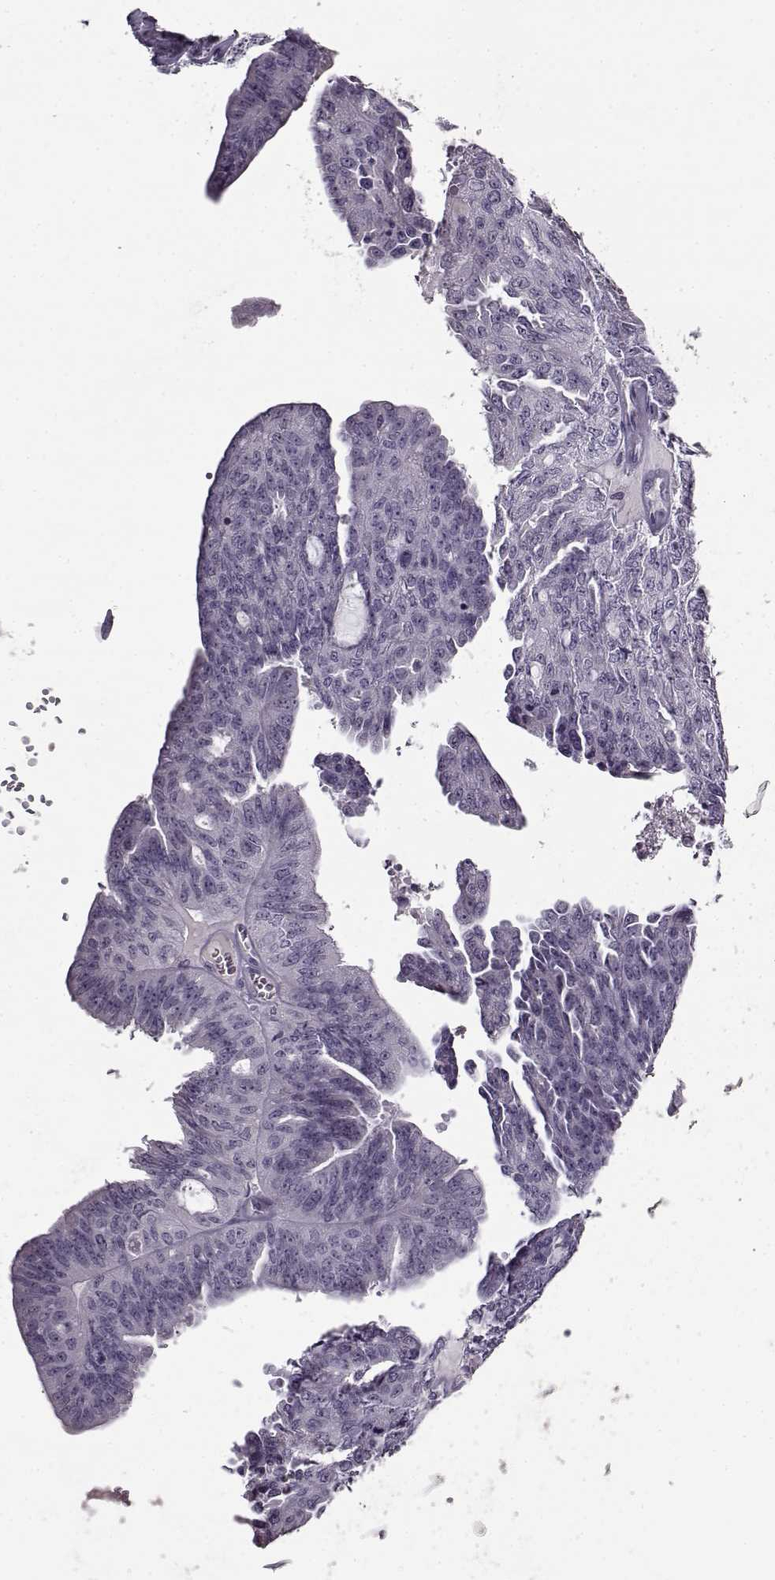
{"staining": {"intensity": "negative", "quantity": "none", "location": "none"}, "tissue": "ovarian cancer", "cell_type": "Tumor cells", "image_type": "cancer", "snomed": [{"axis": "morphology", "description": "Cystadenocarcinoma, serous, NOS"}, {"axis": "topography", "description": "Ovary"}], "caption": "Immunohistochemistry image of neoplastic tissue: human ovarian serous cystadenocarcinoma stained with DAB (3,3'-diaminobenzidine) exhibits no significant protein positivity in tumor cells. (Brightfield microscopy of DAB (3,3'-diaminobenzidine) immunohistochemistry (IHC) at high magnification).", "gene": "FSHB", "patient": {"sex": "female", "age": 71}}